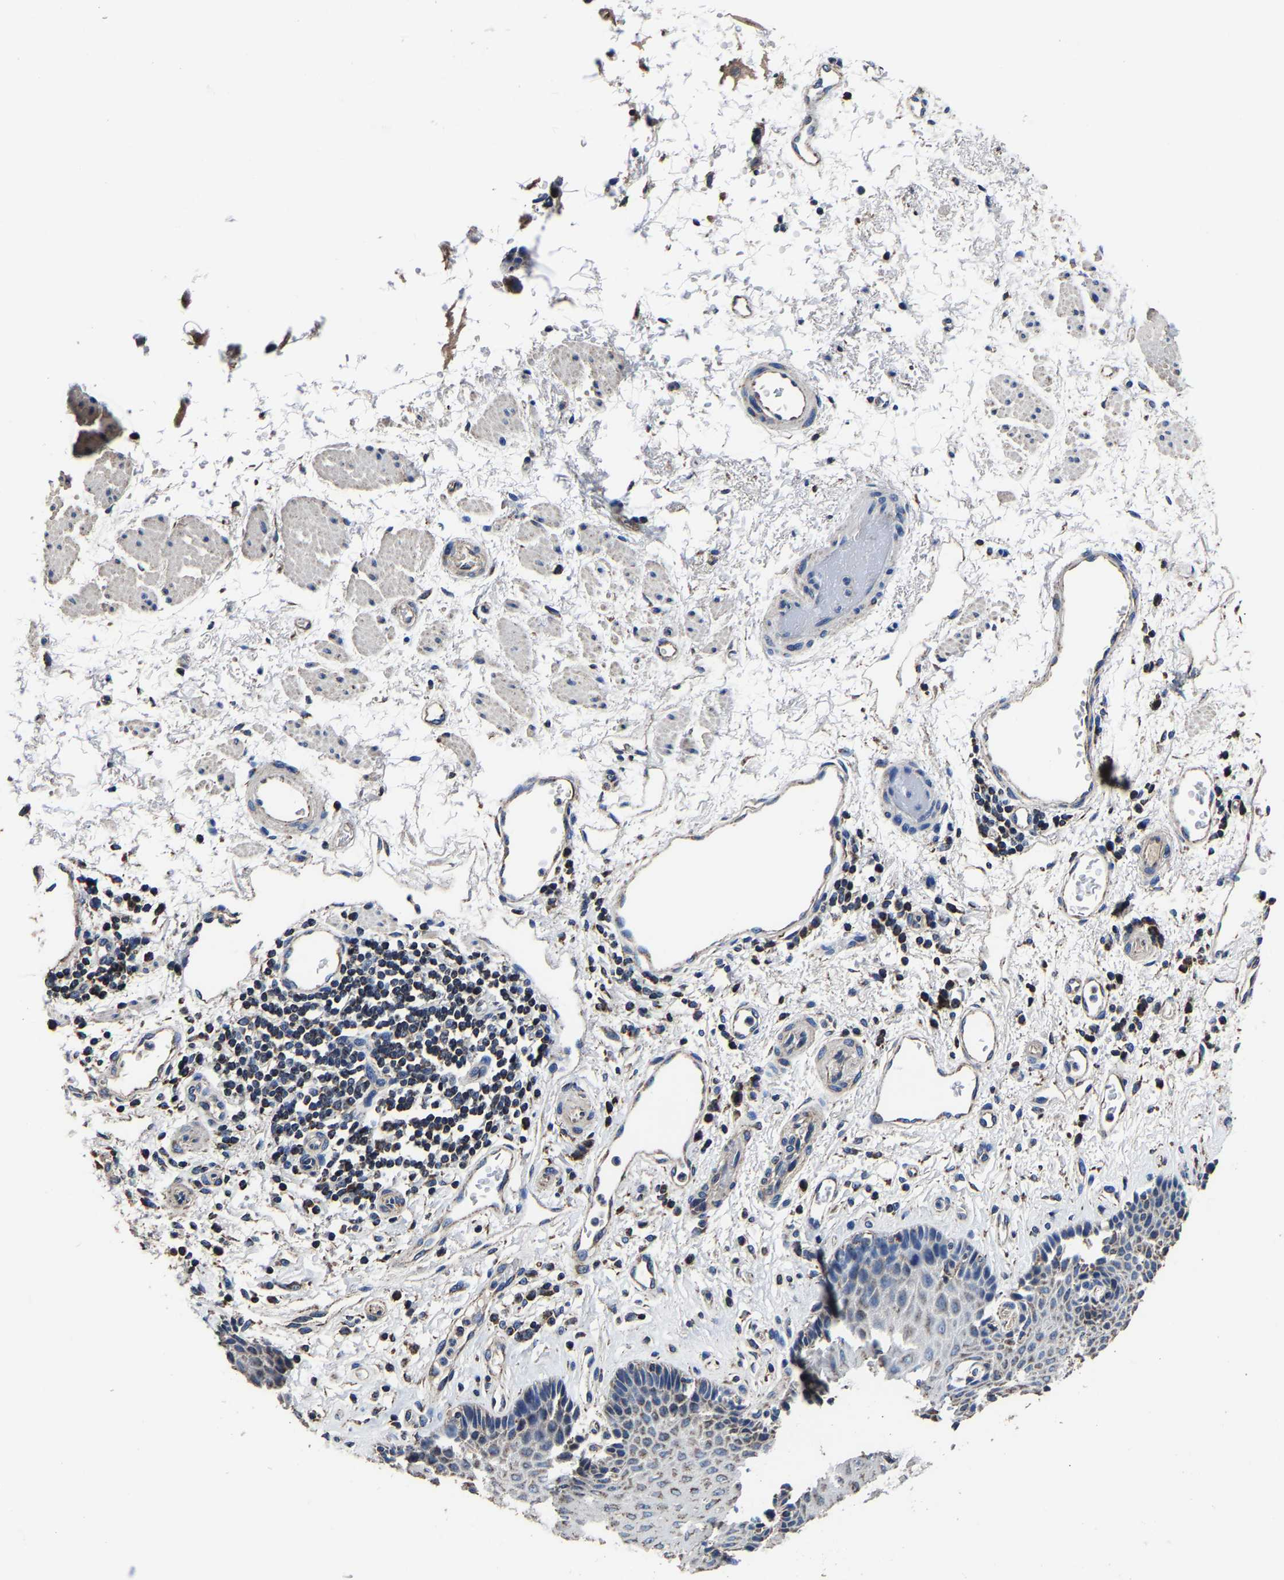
{"staining": {"intensity": "weak", "quantity": "<25%", "location": "cytoplasmic/membranous"}, "tissue": "esophagus", "cell_type": "Squamous epithelial cells", "image_type": "normal", "snomed": [{"axis": "morphology", "description": "Normal tissue, NOS"}, {"axis": "topography", "description": "Esophagus"}], "caption": "Squamous epithelial cells are negative for brown protein staining in unremarkable esophagus. (DAB (3,3'-diaminobenzidine) immunohistochemistry, high magnification).", "gene": "ZCCHC7", "patient": {"sex": "male", "age": 54}}